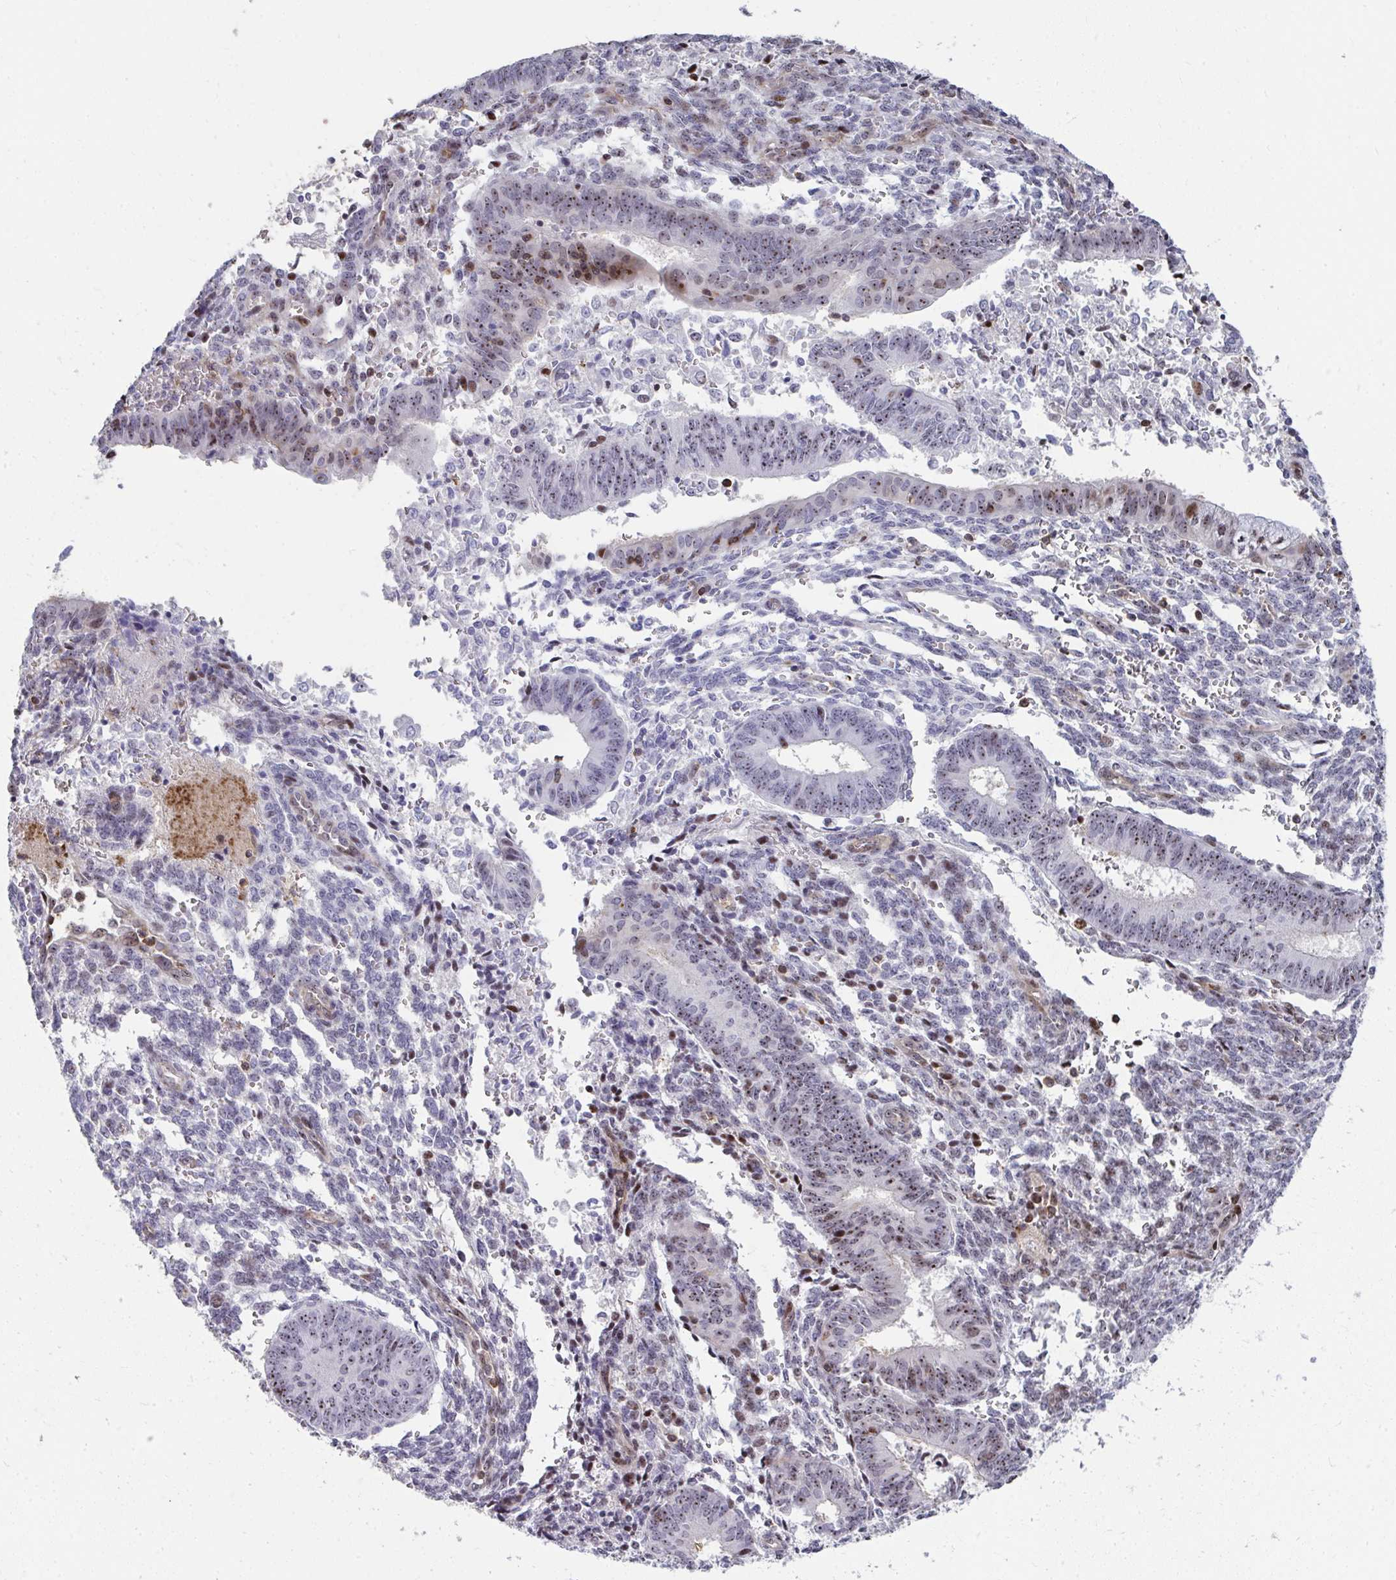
{"staining": {"intensity": "moderate", "quantity": "25%-75%", "location": "nuclear"}, "tissue": "endometrial cancer", "cell_type": "Tumor cells", "image_type": "cancer", "snomed": [{"axis": "morphology", "description": "Adenocarcinoma, NOS"}, {"axis": "topography", "description": "Endometrium"}], "caption": "Endometrial cancer stained with a protein marker demonstrates moderate staining in tumor cells.", "gene": "FOXN3", "patient": {"sex": "female", "age": 50}}